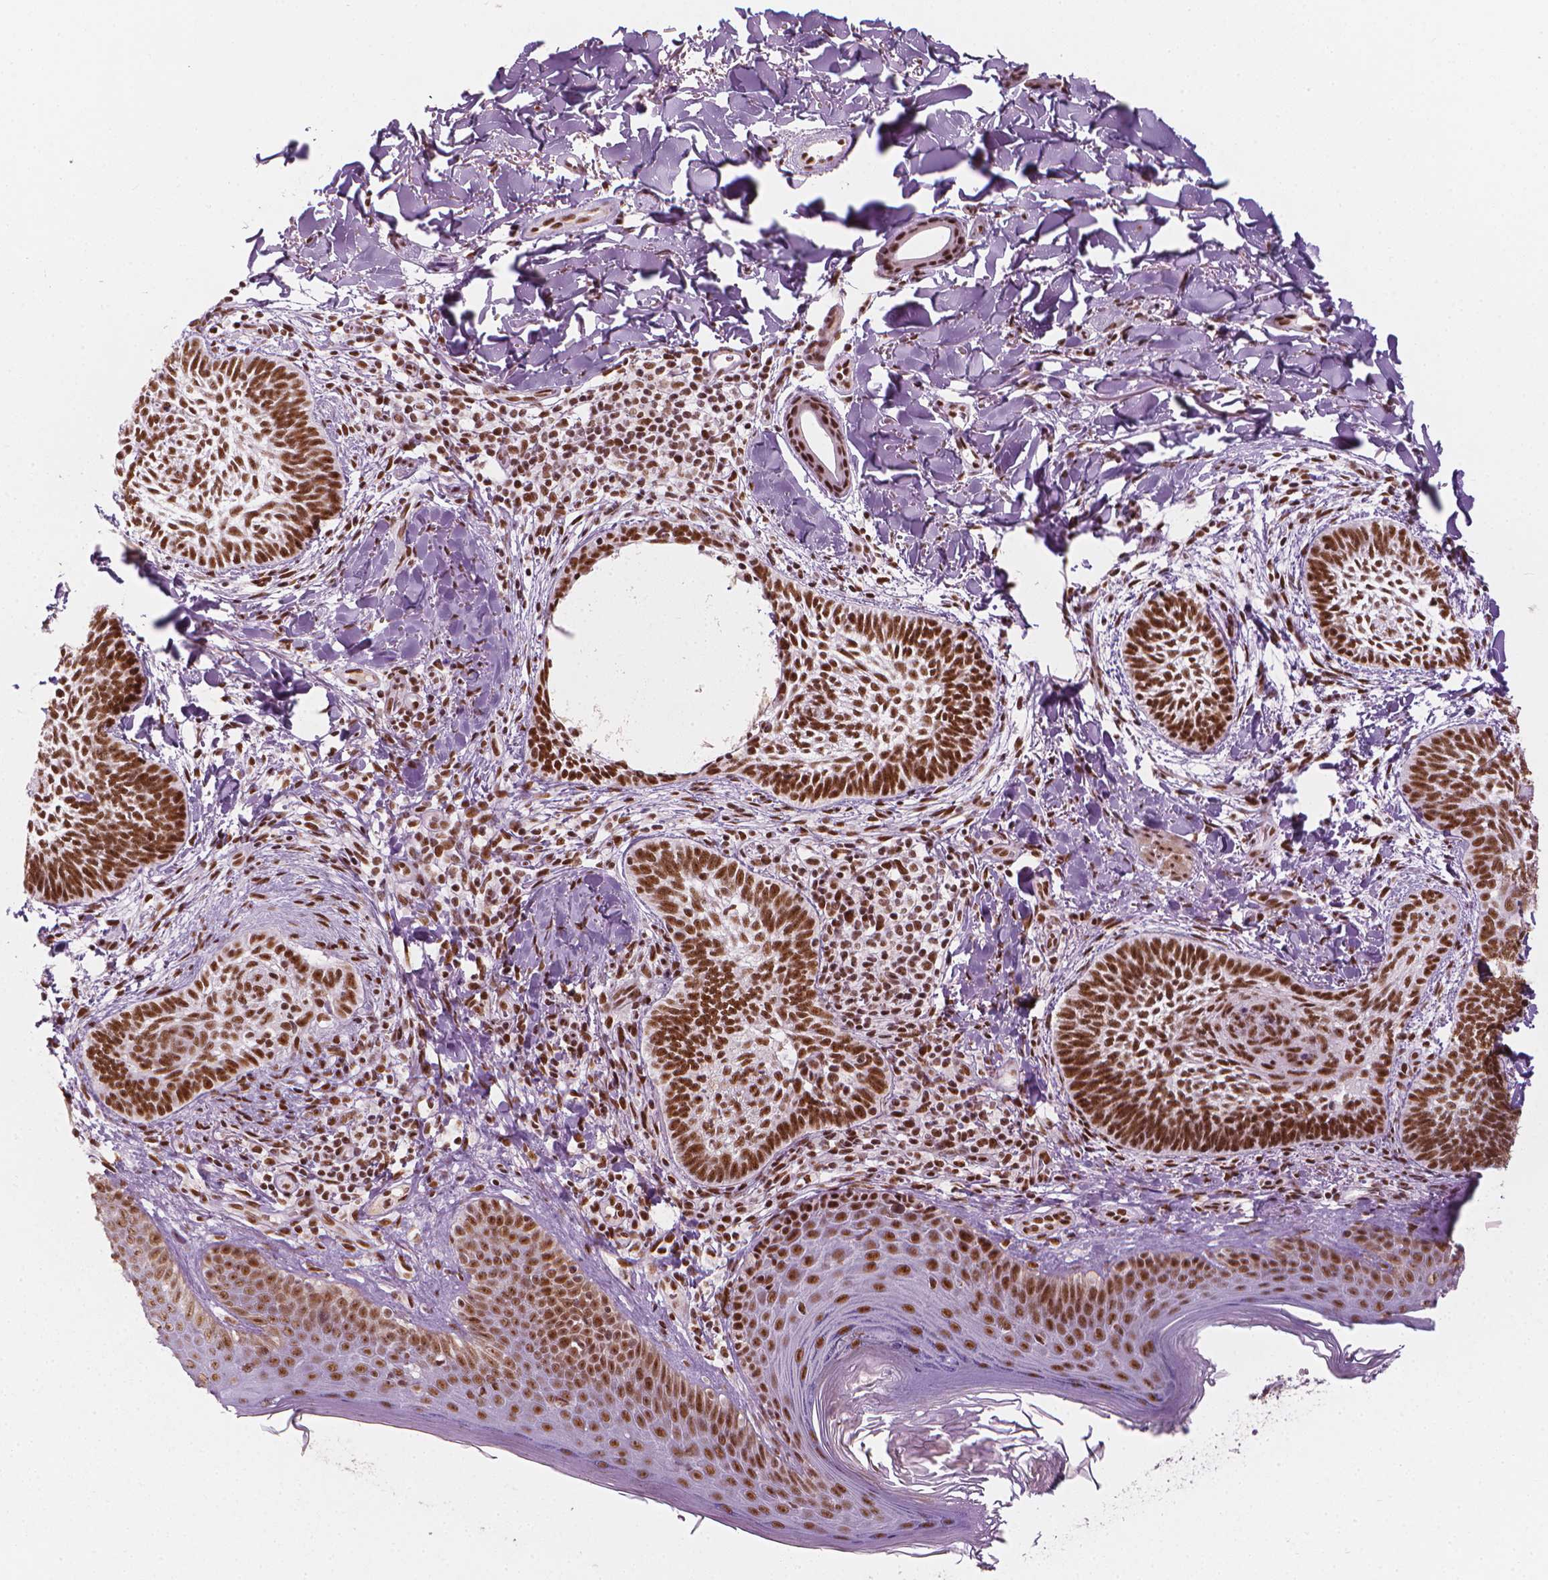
{"staining": {"intensity": "strong", "quantity": ">75%", "location": "nuclear"}, "tissue": "skin cancer", "cell_type": "Tumor cells", "image_type": "cancer", "snomed": [{"axis": "morphology", "description": "Normal tissue, NOS"}, {"axis": "morphology", "description": "Basal cell carcinoma"}, {"axis": "topography", "description": "Skin"}], "caption": "A brown stain labels strong nuclear expression of a protein in human skin basal cell carcinoma tumor cells. (Stains: DAB in brown, nuclei in blue, Microscopy: brightfield microscopy at high magnification).", "gene": "ELF2", "patient": {"sex": "male", "age": 46}}